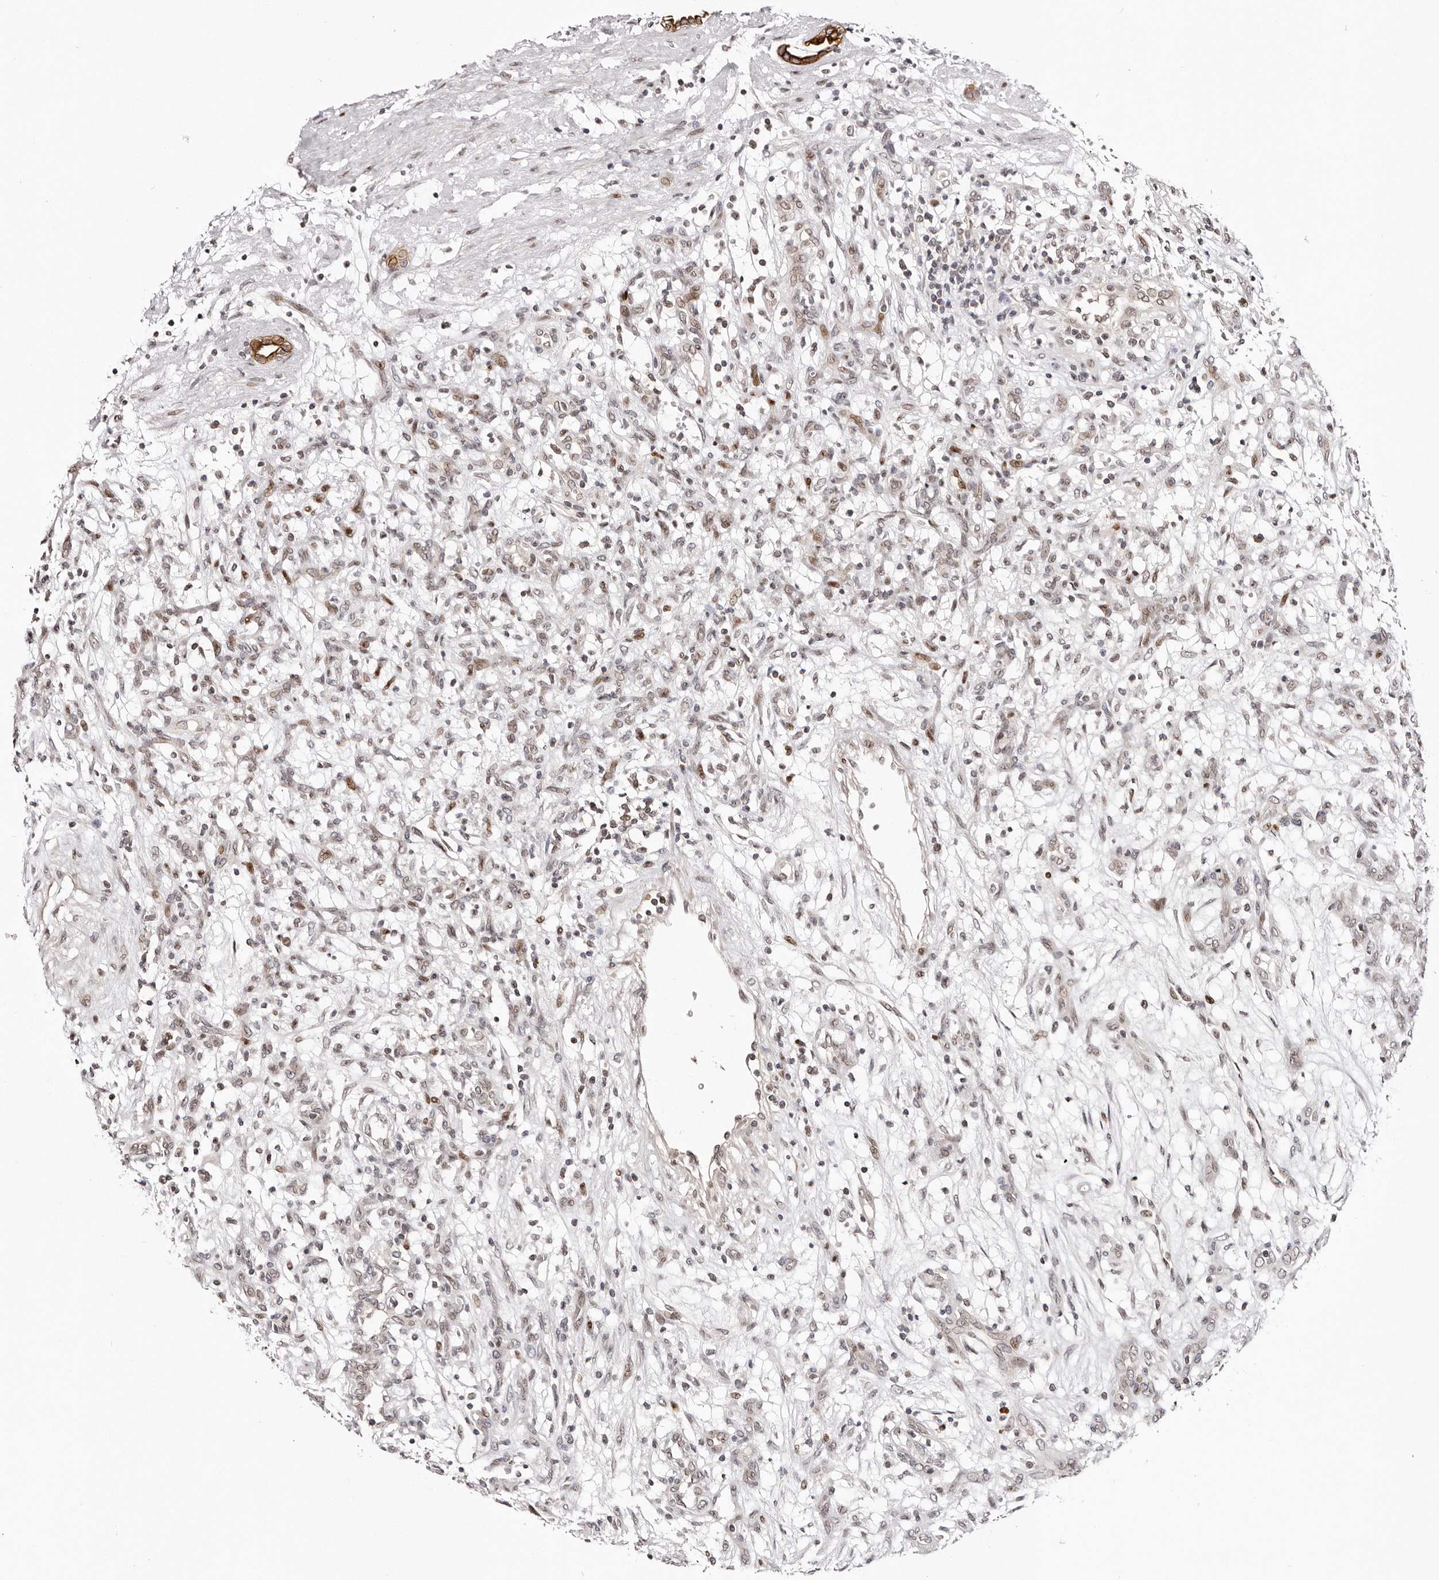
{"staining": {"intensity": "weak", "quantity": ">75%", "location": "cytoplasmic/membranous,nuclear"}, "tissue": "renal cancer", "cell_type": "Tumor cells", "image_type": "cancer", "snomed": [{"axis": "morphology", "description": "Adenocarcinoma, NOS"}, {"axis": "topography", "description": "Kidney"}], "caption": "Weak cytoplasmic/membranous and nuclear protein positivity is present in approximately >75% of tumor cells in renal adenocarcinoma.", "gene": "NUP153", "patient": {"sex": "female", "age": 57}}